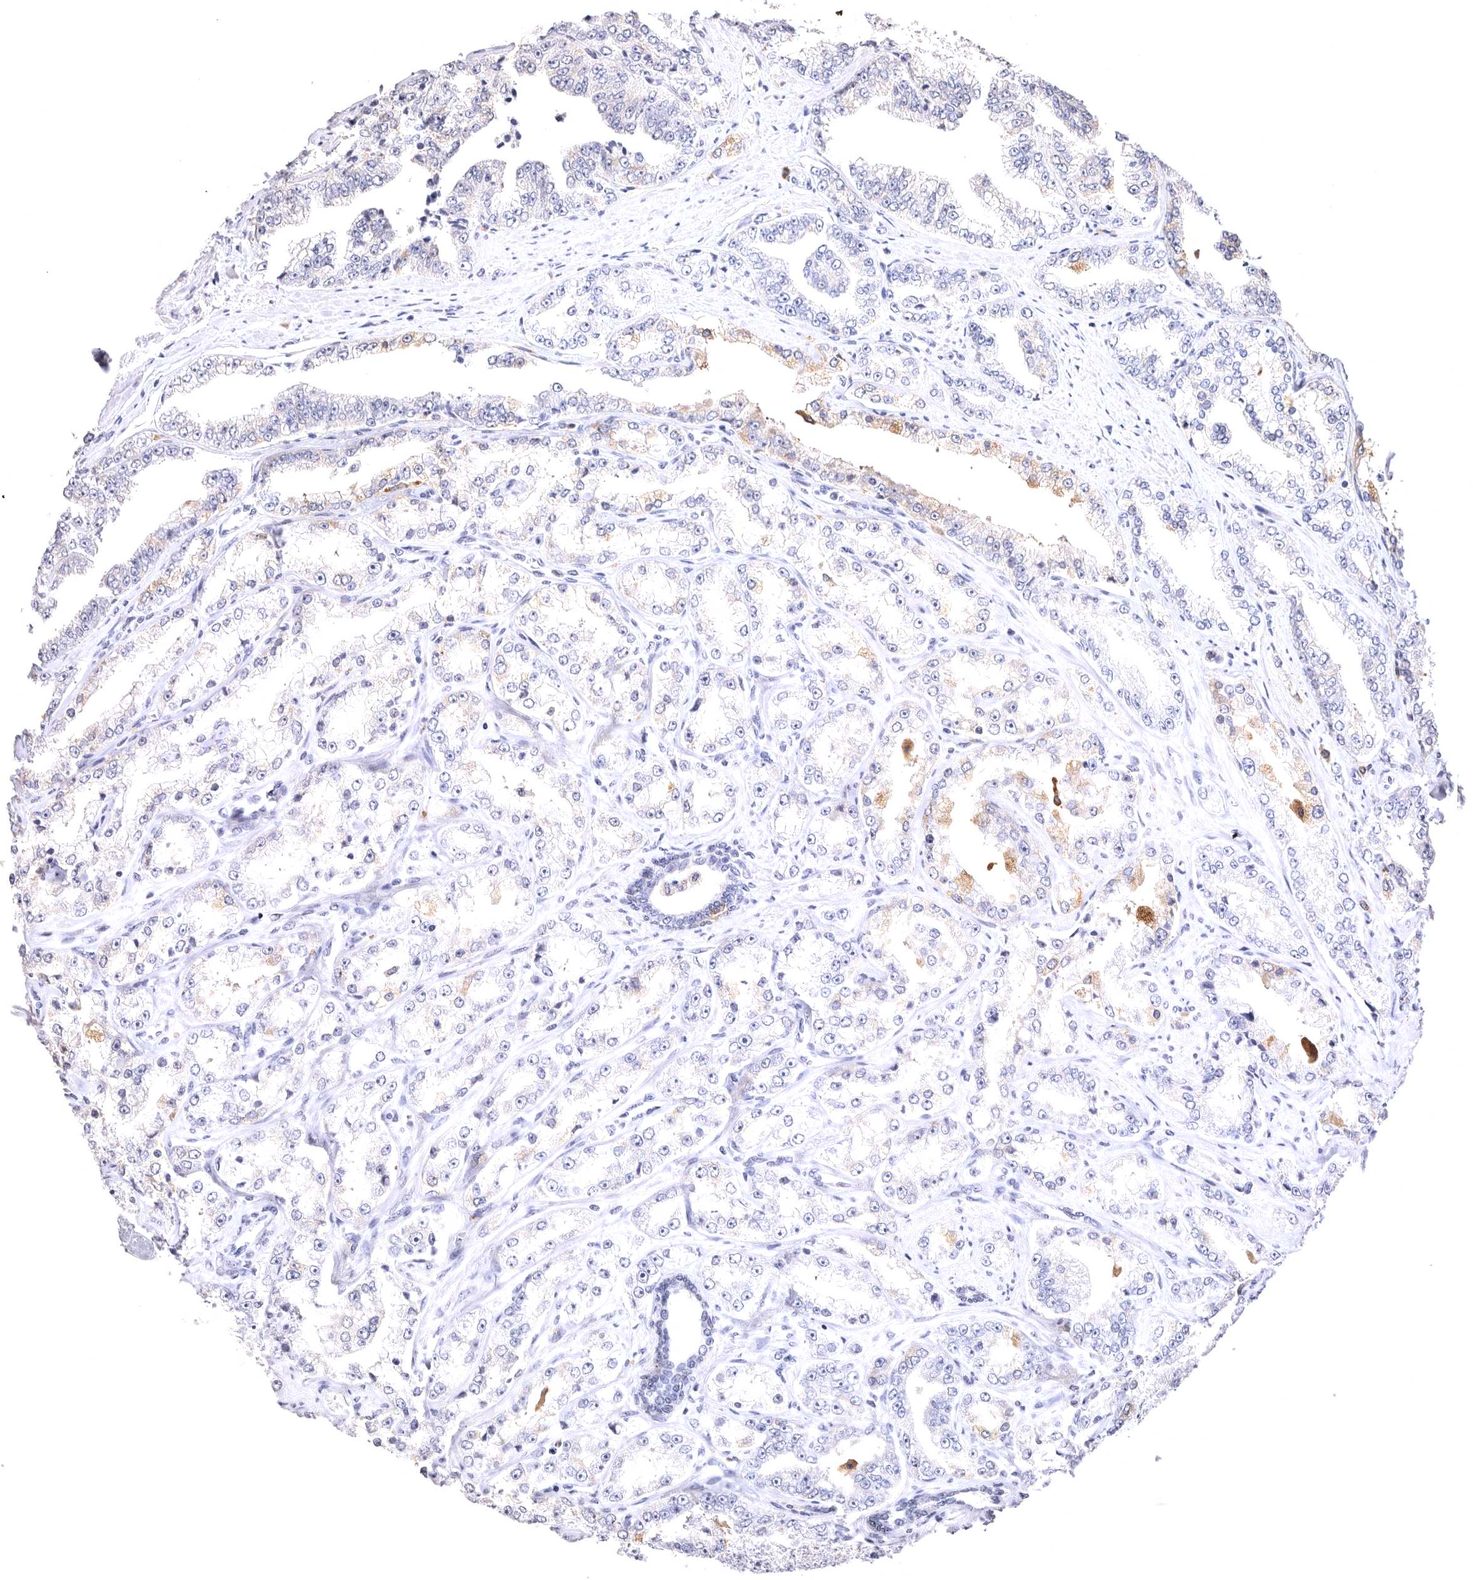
{"staining": {"intensity": "weak", "quantity": "<25%", "location": "cytoplasmic/membranous"}, "tissue": "prostate cancer", "cell_type": "Tumor cells", "image_type": "cancer", "snomed": [{"axis": "morphology", "description": "Adenocarcinoma, High grade"}, {"axis": "topography", "description": "Prostate"}], "caption": "High power microscopy histopathology image of an immunohistochemistry histopathology image of high-grade adenocarcinoma (prostate), revealing no significant staining in tumor cells.", "gene": "VPS45", "patient": {"sex": "male", "age": 71}}